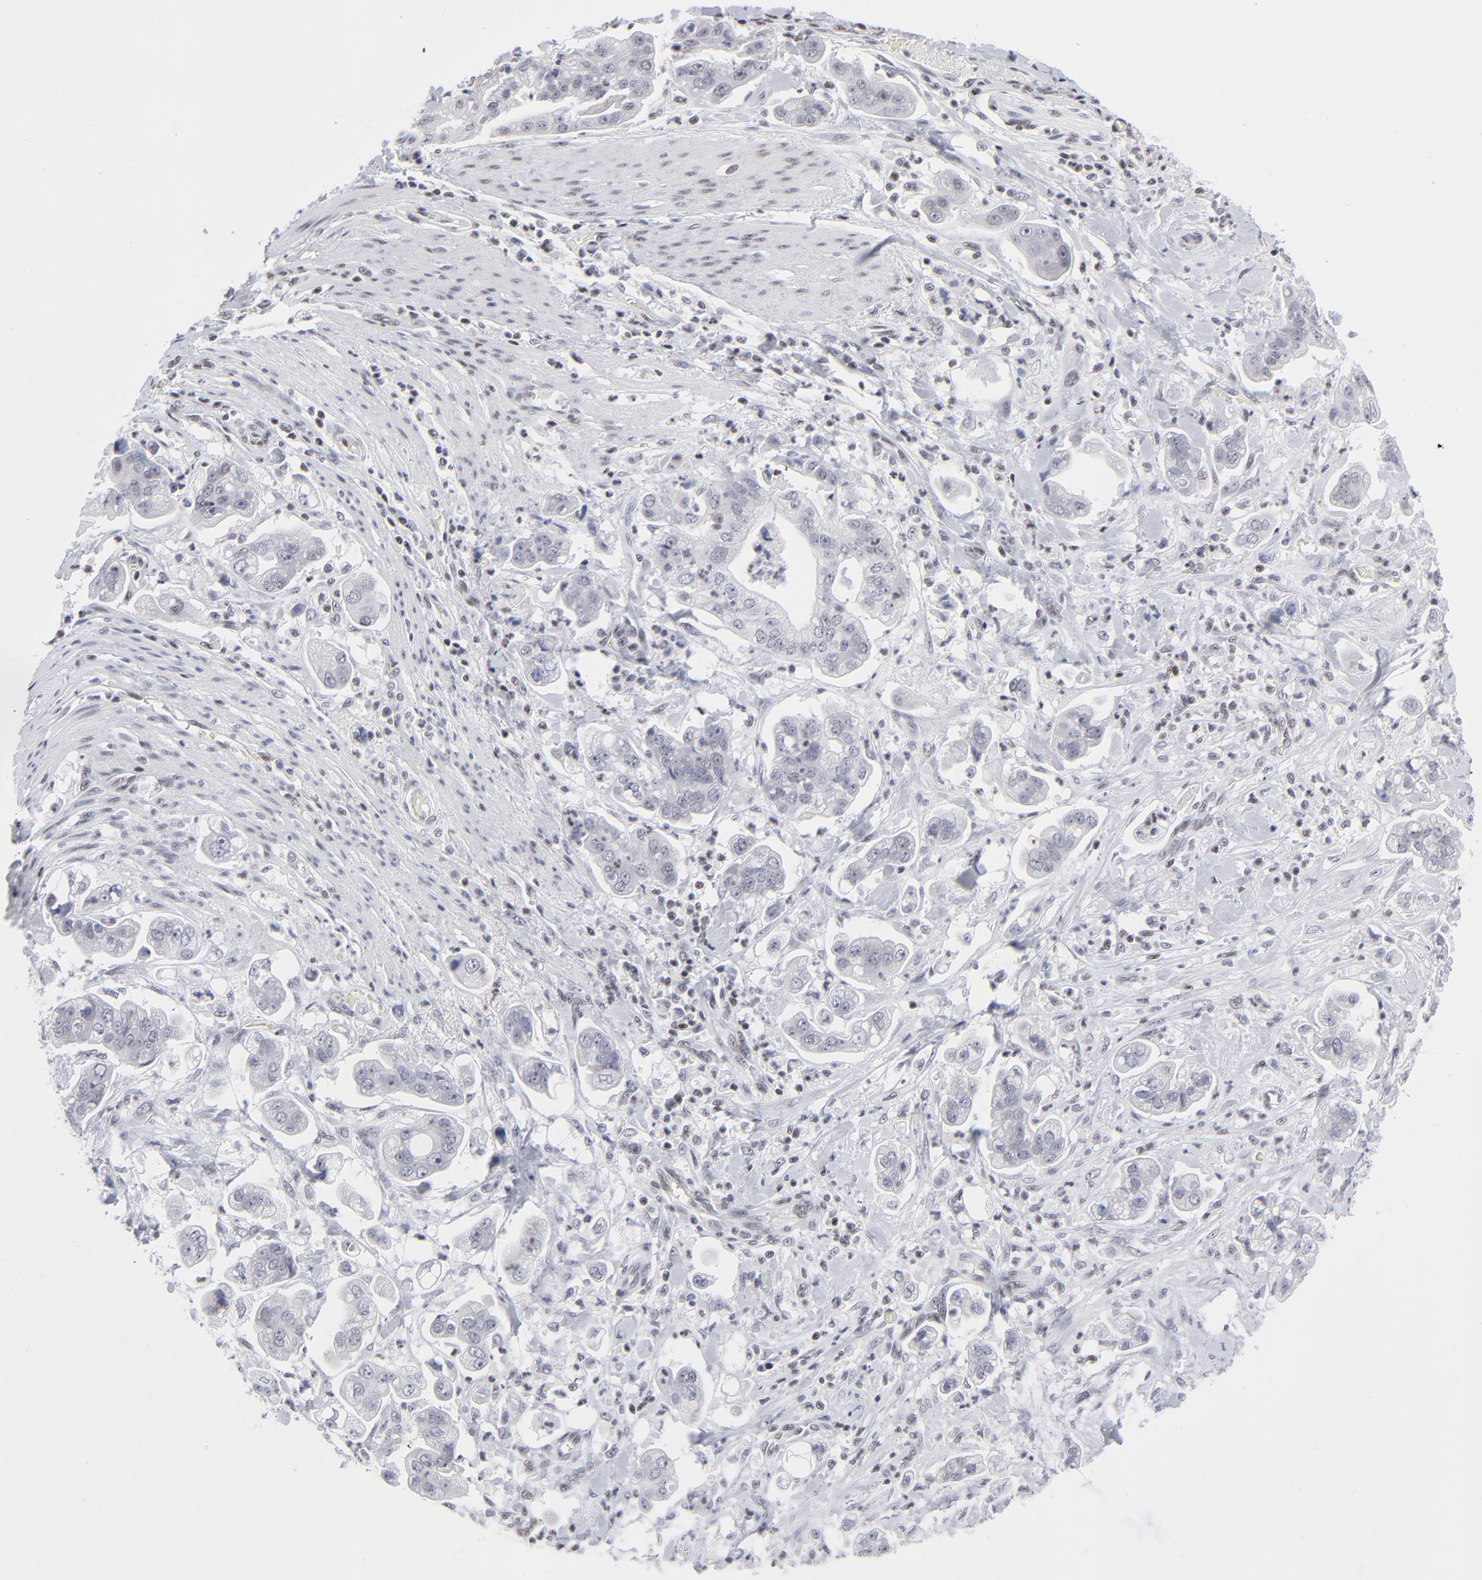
{"staining": {"intensity": "negative", "quantity": "none", "location": "none"}, "tissue": "stomach cancer", "cell_type": "Tumor cells", "image_type": "cancer", "snomed": [{"axis": "morphology", "description": "Adenocarcinoma, NOS"}, {"axis": "topography", "description": "Stomach"}], "caption": "This is an immunohistochemistry image of human stomach adenocarcinoma. There is no positivity in tumor cells.", "gene": "SP2", "patient": {"sex": "male", "age": 62}}